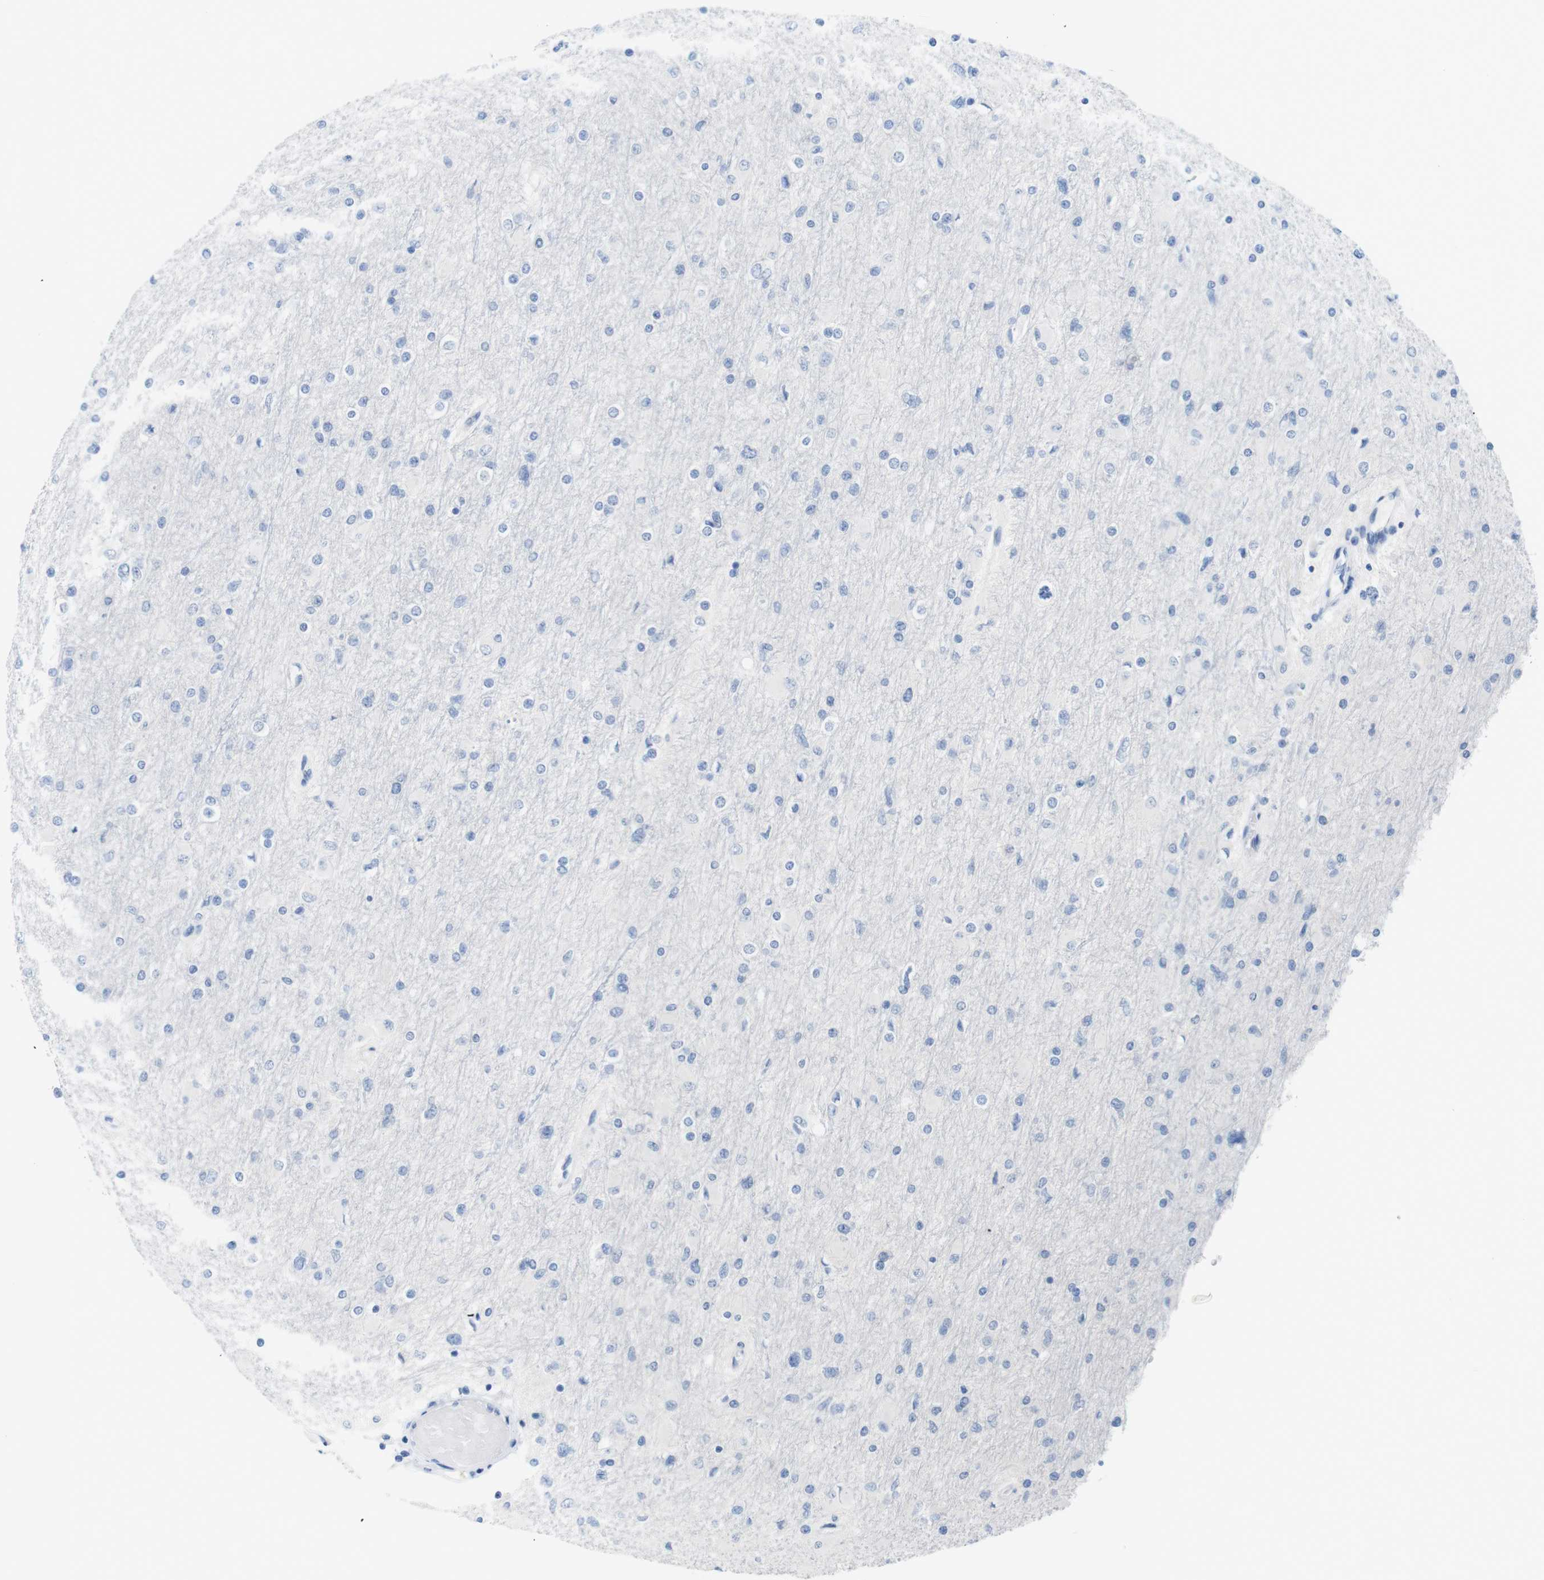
{"staining": {"intensity": "negative", "quantity": "none", "location": "none"}, "tissue": "glioma", "cell_type": "Tumor cells", "image_type": "cancer", "snomed": [{"axis": "morphology", "description": "Glioma, malignant, High grade"}, {"axis": "topography", "description": "Cerebral cortex"}], "caption": "Tumor cells show no significant positivity in malignant high-grade glioma.", "gene": "OPN1SW", "patient": {"sex": "female", "age": 36}}